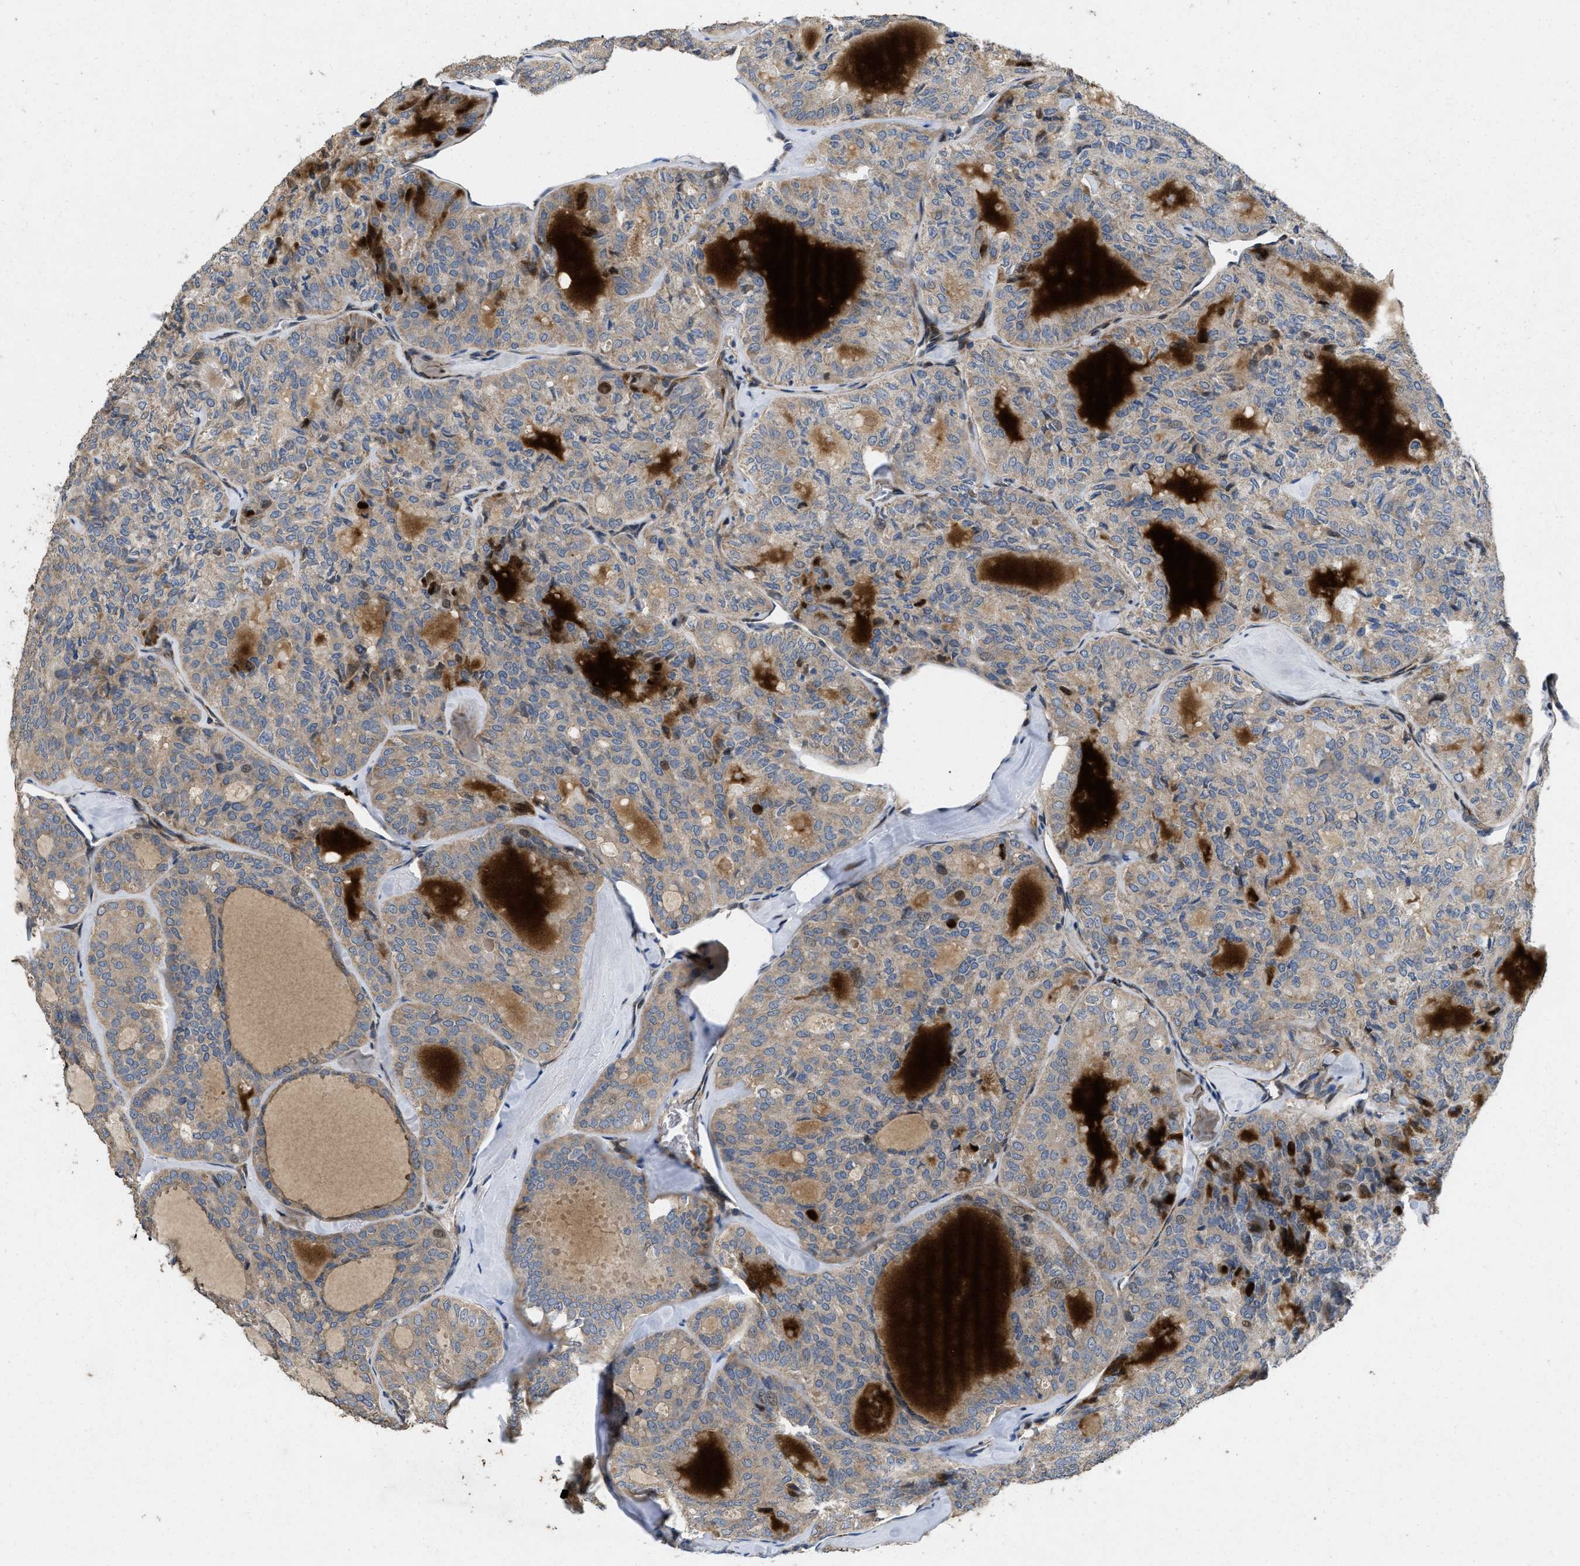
{"staining": {"intensity": "weak", "quantity": ">75%", "location": "cytoplasmic/membranous"}, "tissue": "thyroid cancer", "cell_type": "Tumor cells", "image_type": "cancer", "snomed": [{"axis": "morphology", "description": "Follicular adenoma carcinoma, NOS"}, {"axis": "topography", "description": "Thyroid gland"}], "caption": "Follicular adenoma carcinoma (thyroid) stained for a protein shows weak cytoplasmic/membranous positivity in tumor cells.", "gene": "HSPA12B", "patient": {"sex": "male", "age": 75}}